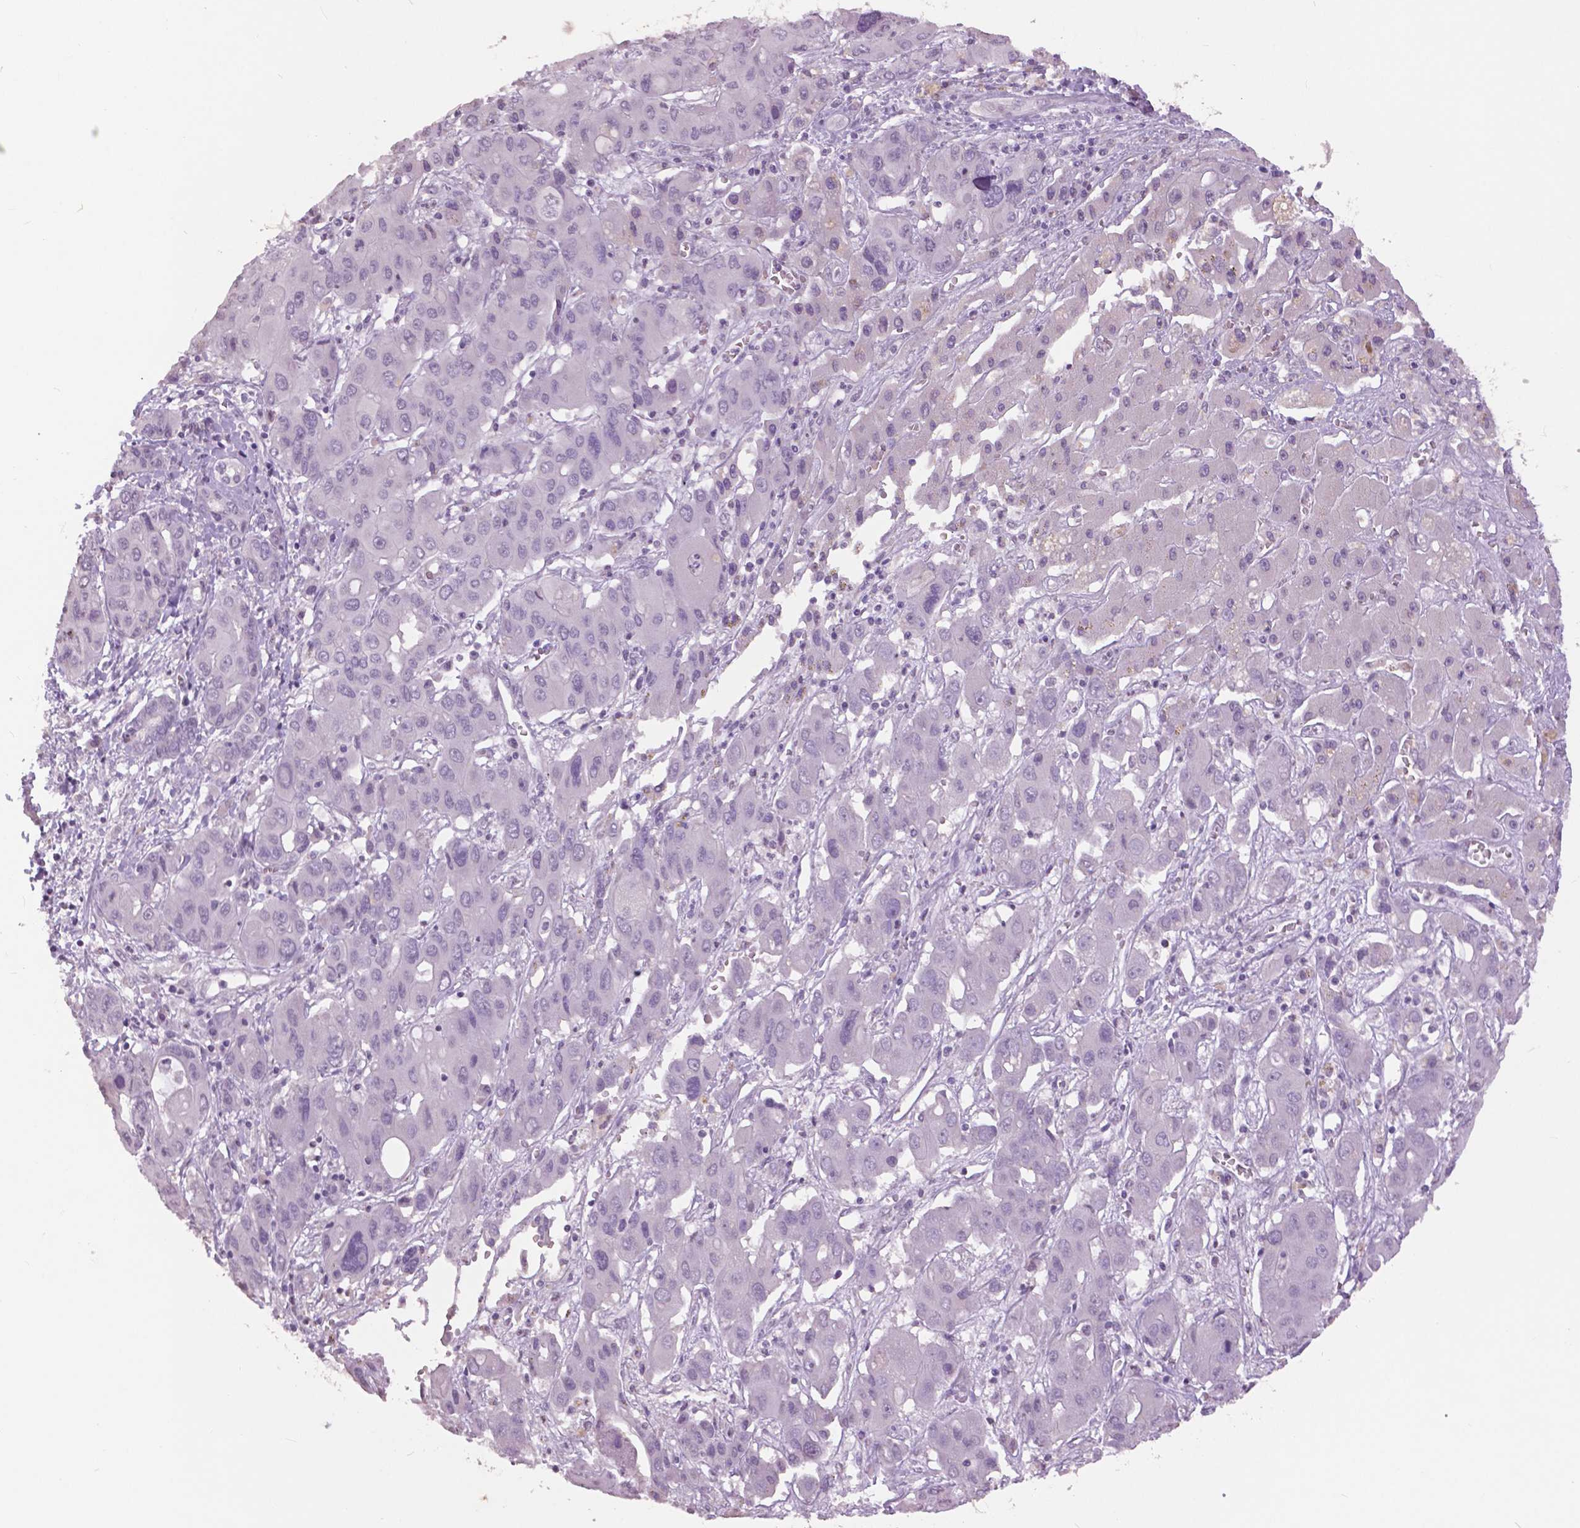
{"staining": {"intensity": "negative", "quantity": "none", "location": "none"}, "tissue": "liver cancer", "cell_type": "Tumor cells", "image_type": "cancer", "snomed": [{"axis": "morphology", "description": "Cholangiocarcinoma"}, {"axis": "topography", "description": "Liver"}], "caption": "DAB (3,3'-diaminobenzidine) immunohistochemical staining of human liver cancer (cholangiocarcinoma) shows no significant staining in tumor cells.", "gene": "GRIN2A", "patient": {"sex": "male", "age": 67}}